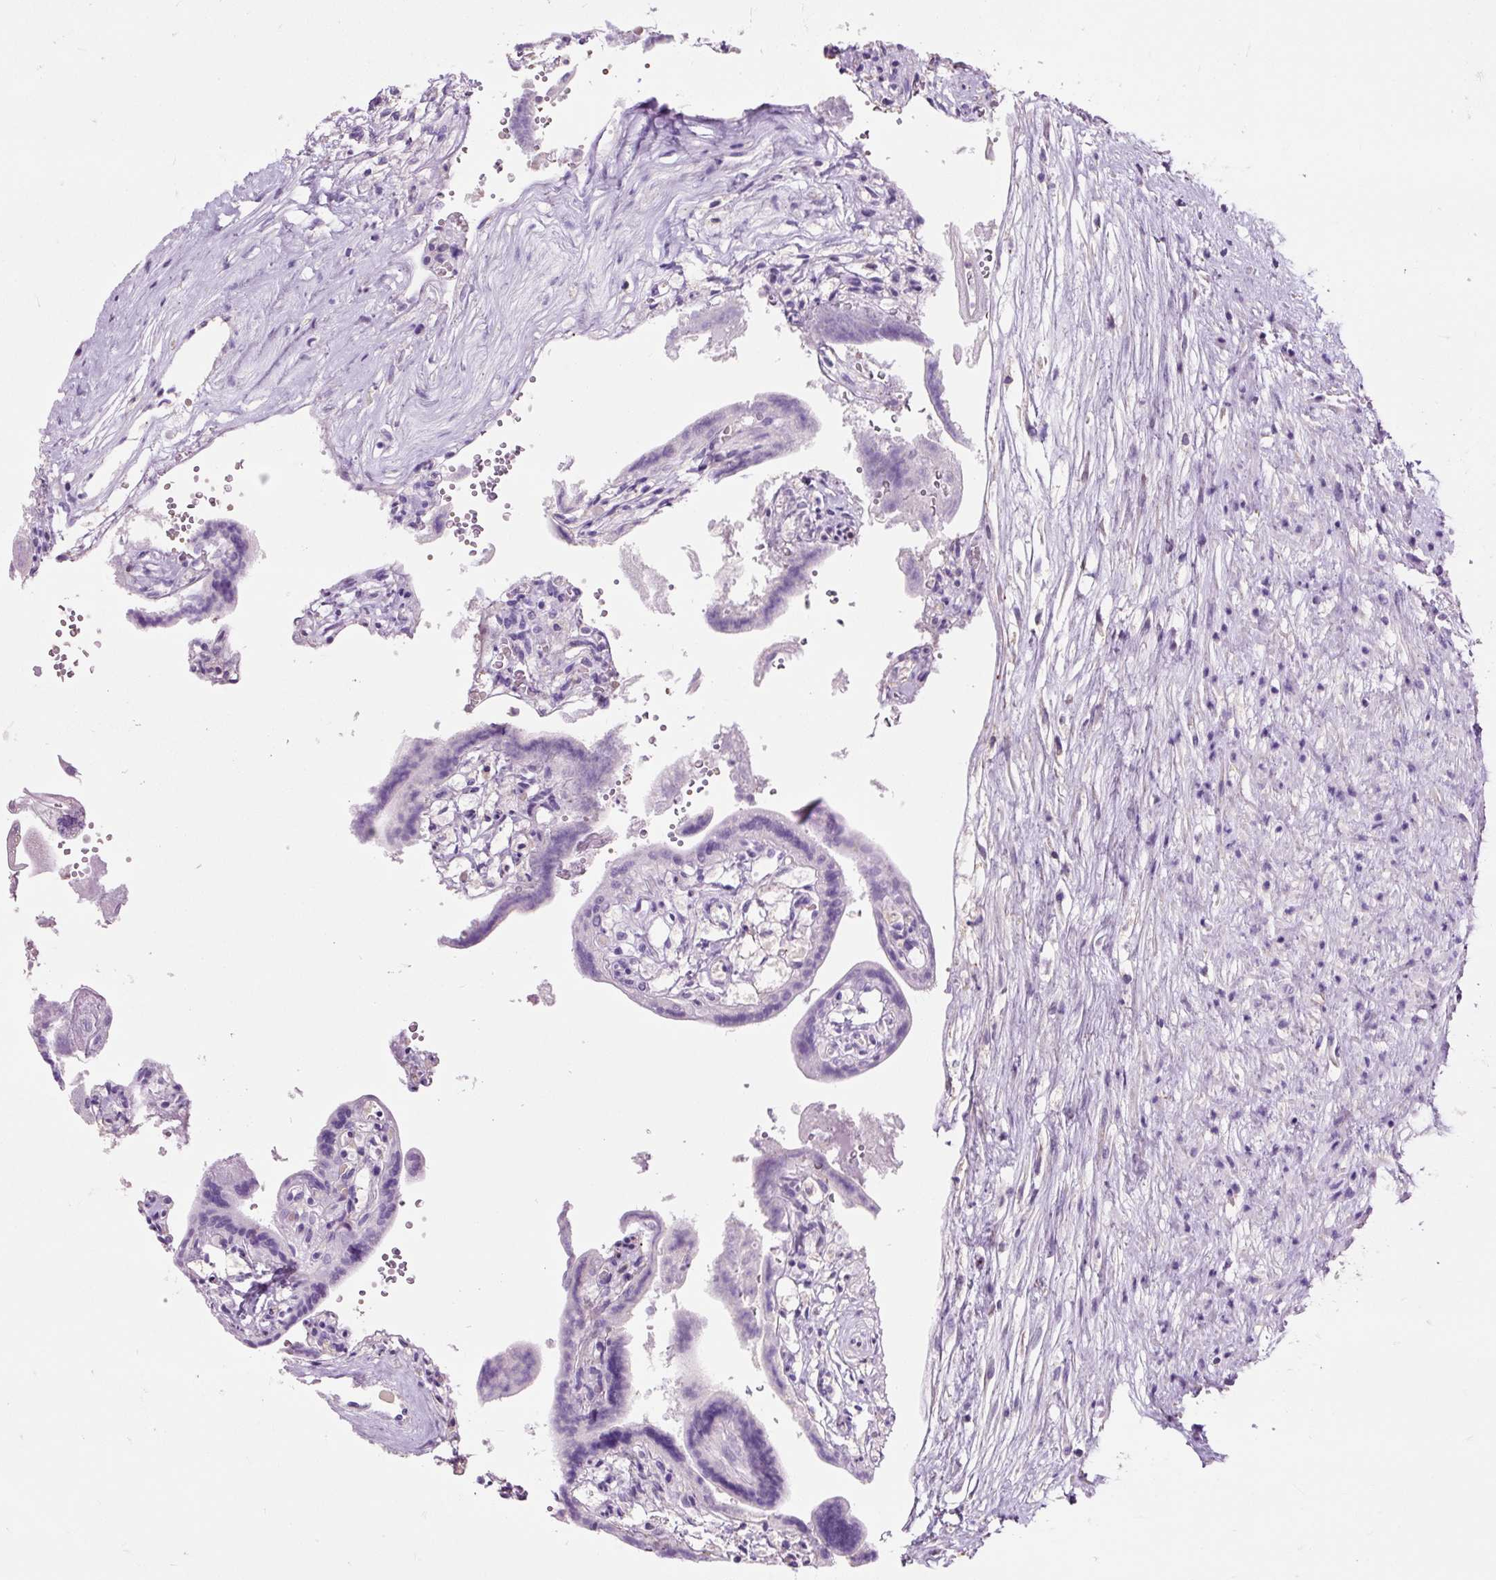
{"staining": {"intensity": "negative", "quantity": "none", "location": "none"}, "tissue": "placenta", "cell_type": "Trophoblastic cells", "image_type": "normal", "snomed": [{"axis": "morphology", "description": "Normal tissue, NOS"}, {"axis": "topography", "description": "Placenta"}], "caption": "Trophoblastic cells show no significant staining in unremarkable placenta. Nuclei are stained in blue.", "gene": "OR10A7", "patient": {"sex": "female", "age": 37}}